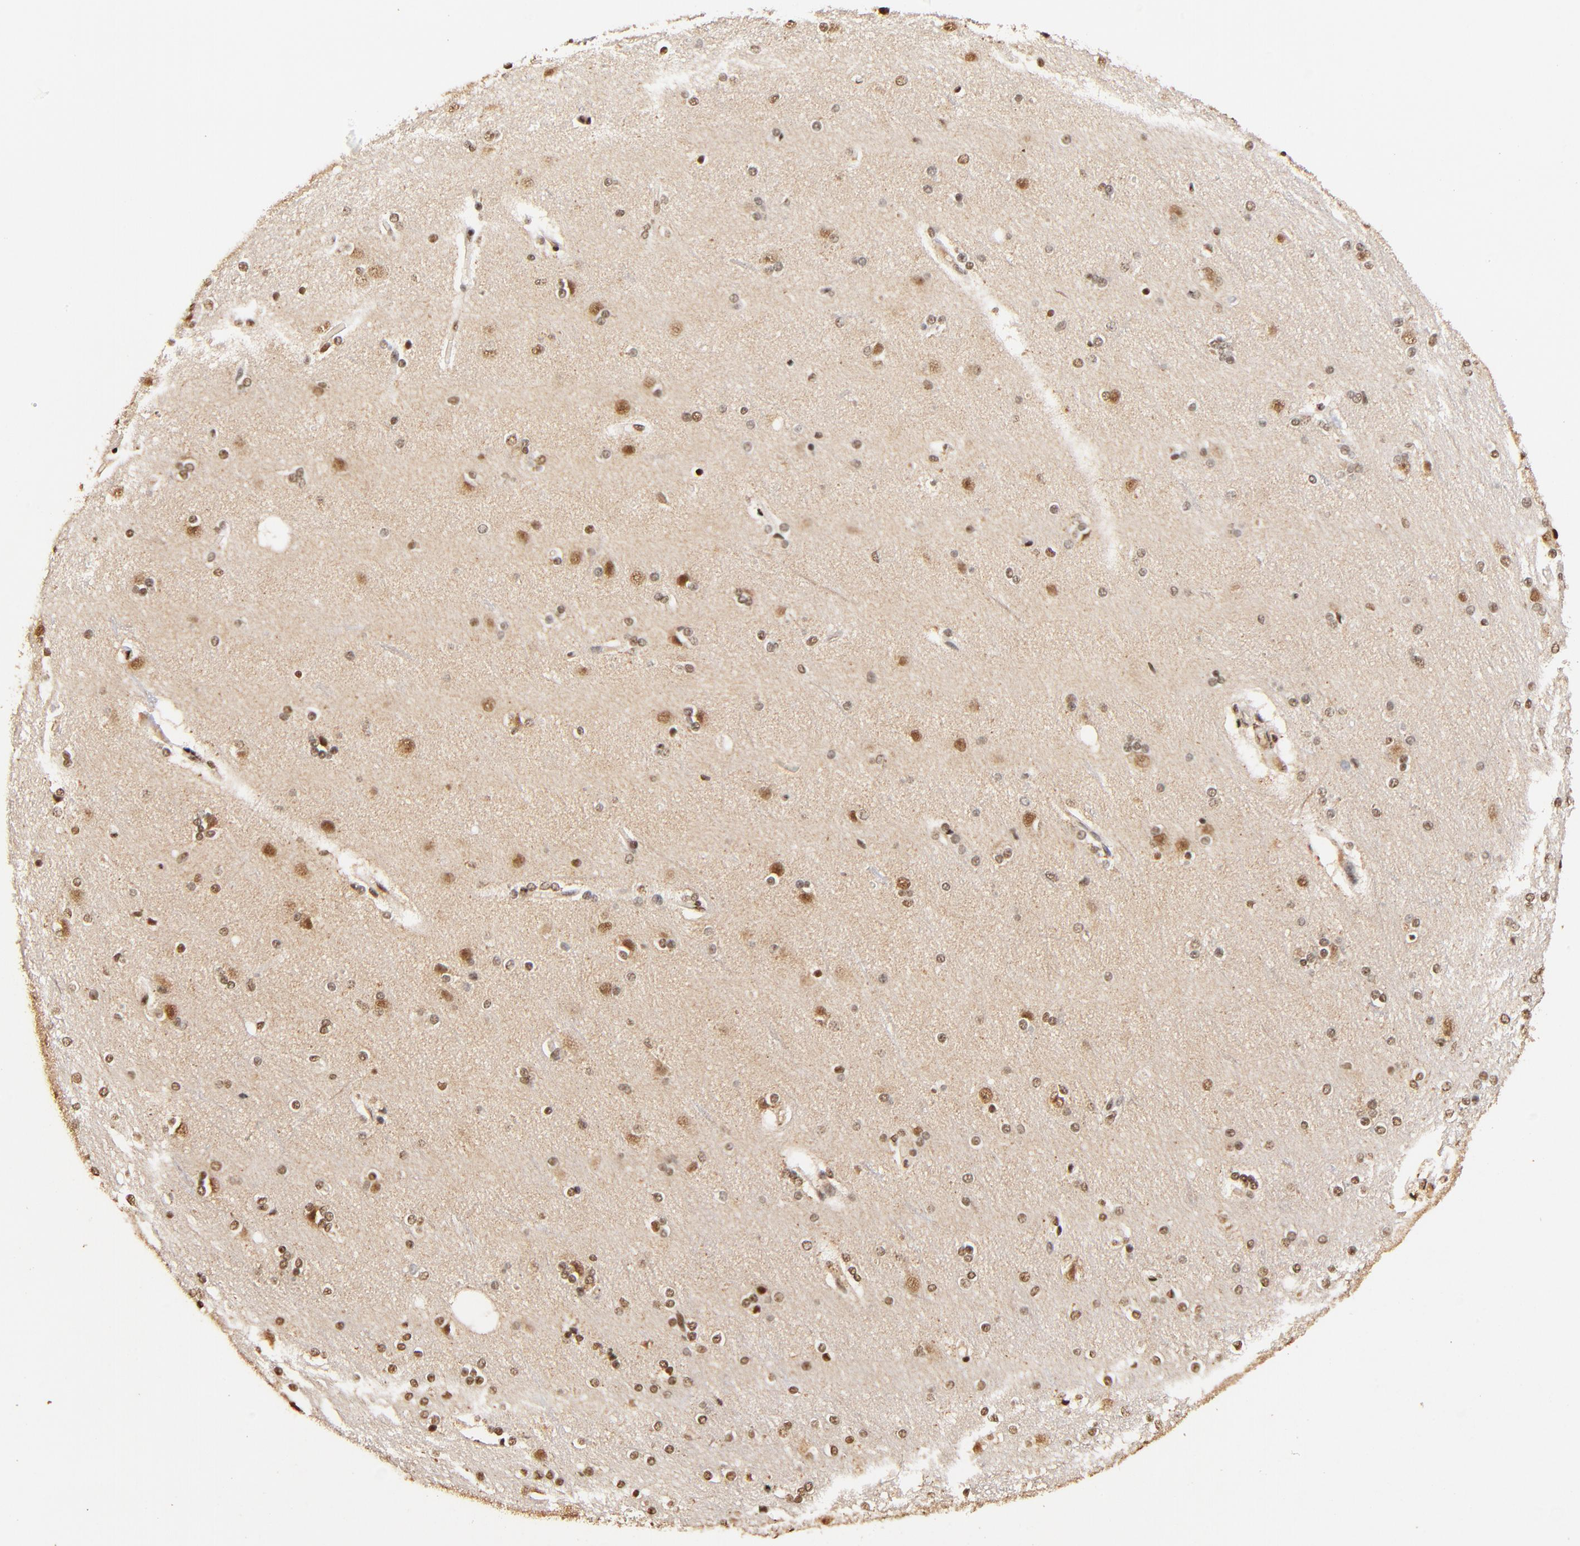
{"staining": {"intensity": "moderate", "quantity": ">75%", "location": "cytoplasmic/membranous,nuclear"}, "tissue": "cerebral cortex", "cell_type": "Endothelial cells", "image_type": "normal", "snomed": [{"axis": "morphology", "description": "Normal tissue, NOS"}, {"axis": "topography", "description": "Cerebral cortex"}], "caption": "Immunohistochemistry staining of unremarkable cerebral cortex, which demonstrates medium levels of moderate cytoplasmic/membranous,nuclear expression in approximately >75% of endothelial cells indicating moderate cytoplasmic/membranous,nuclear protein staining. The staining was performed using DAB (3,3'-diaminobenzidine) (brown) for protein detection and nuclei were counterstained in hematoxylin (blue).", "gene": "MED12", "patient": {"sex": "female", "age": 54}}